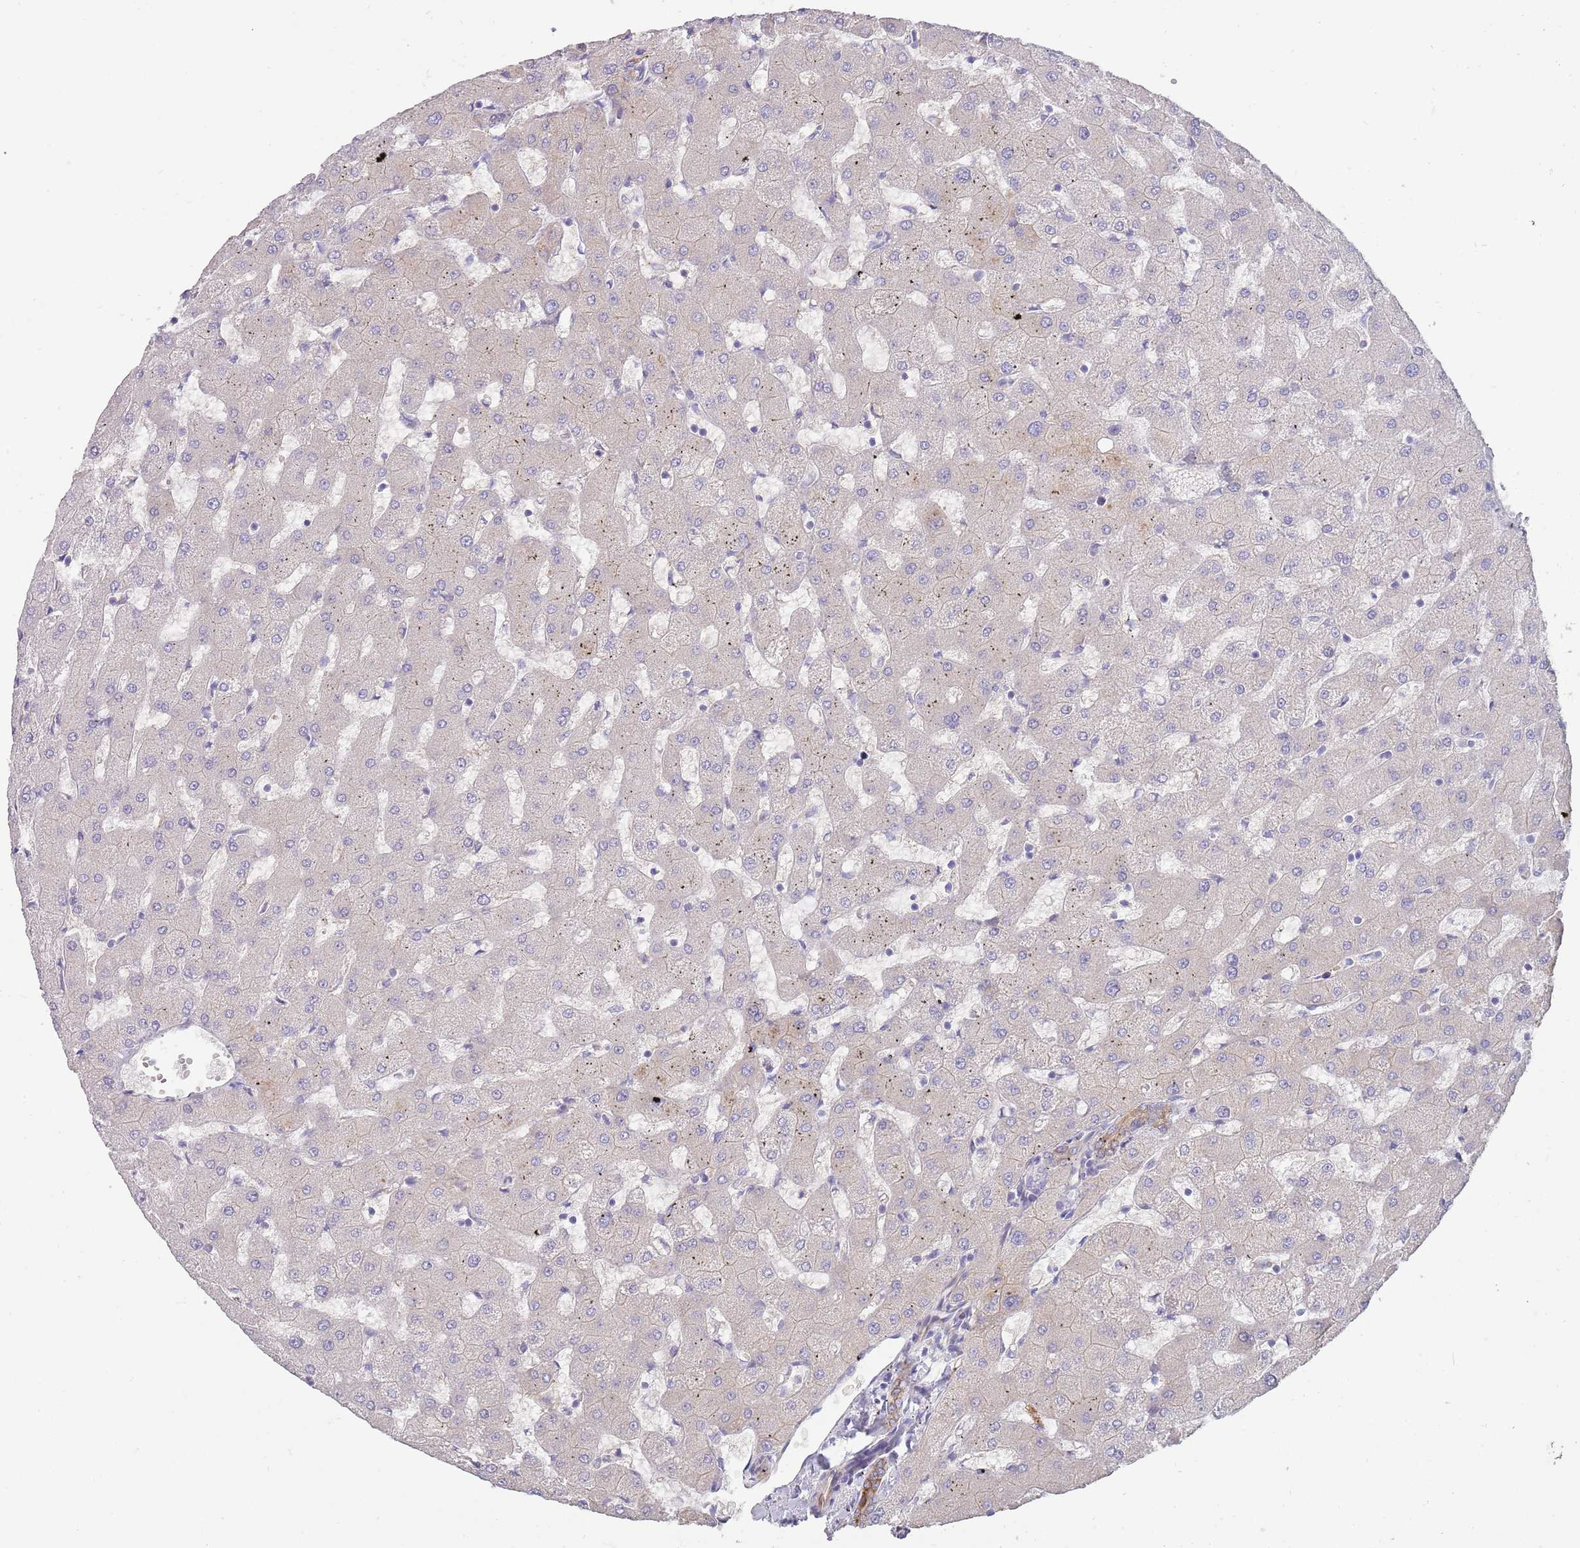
{"staining": {"intensity": "strong", "quantity": ">75%", "location": "cytoplasmic/membranous"}, "tissue": "liver", "cell_type": "Cholangiocytes", "image_type": "normal", "snomed": [{"axis": "morphology", "description": "Normal tissue, NOS"}, {"axis": "topography", "description": "Liver"}], "caption": "Liver stained with a brown dye displays strong cytoplasmic/membranous positive staining in approximately >75% of cholangiocytes.", "gene": "MOGAT1", "patient": {"sex": "female", "age": 63}}